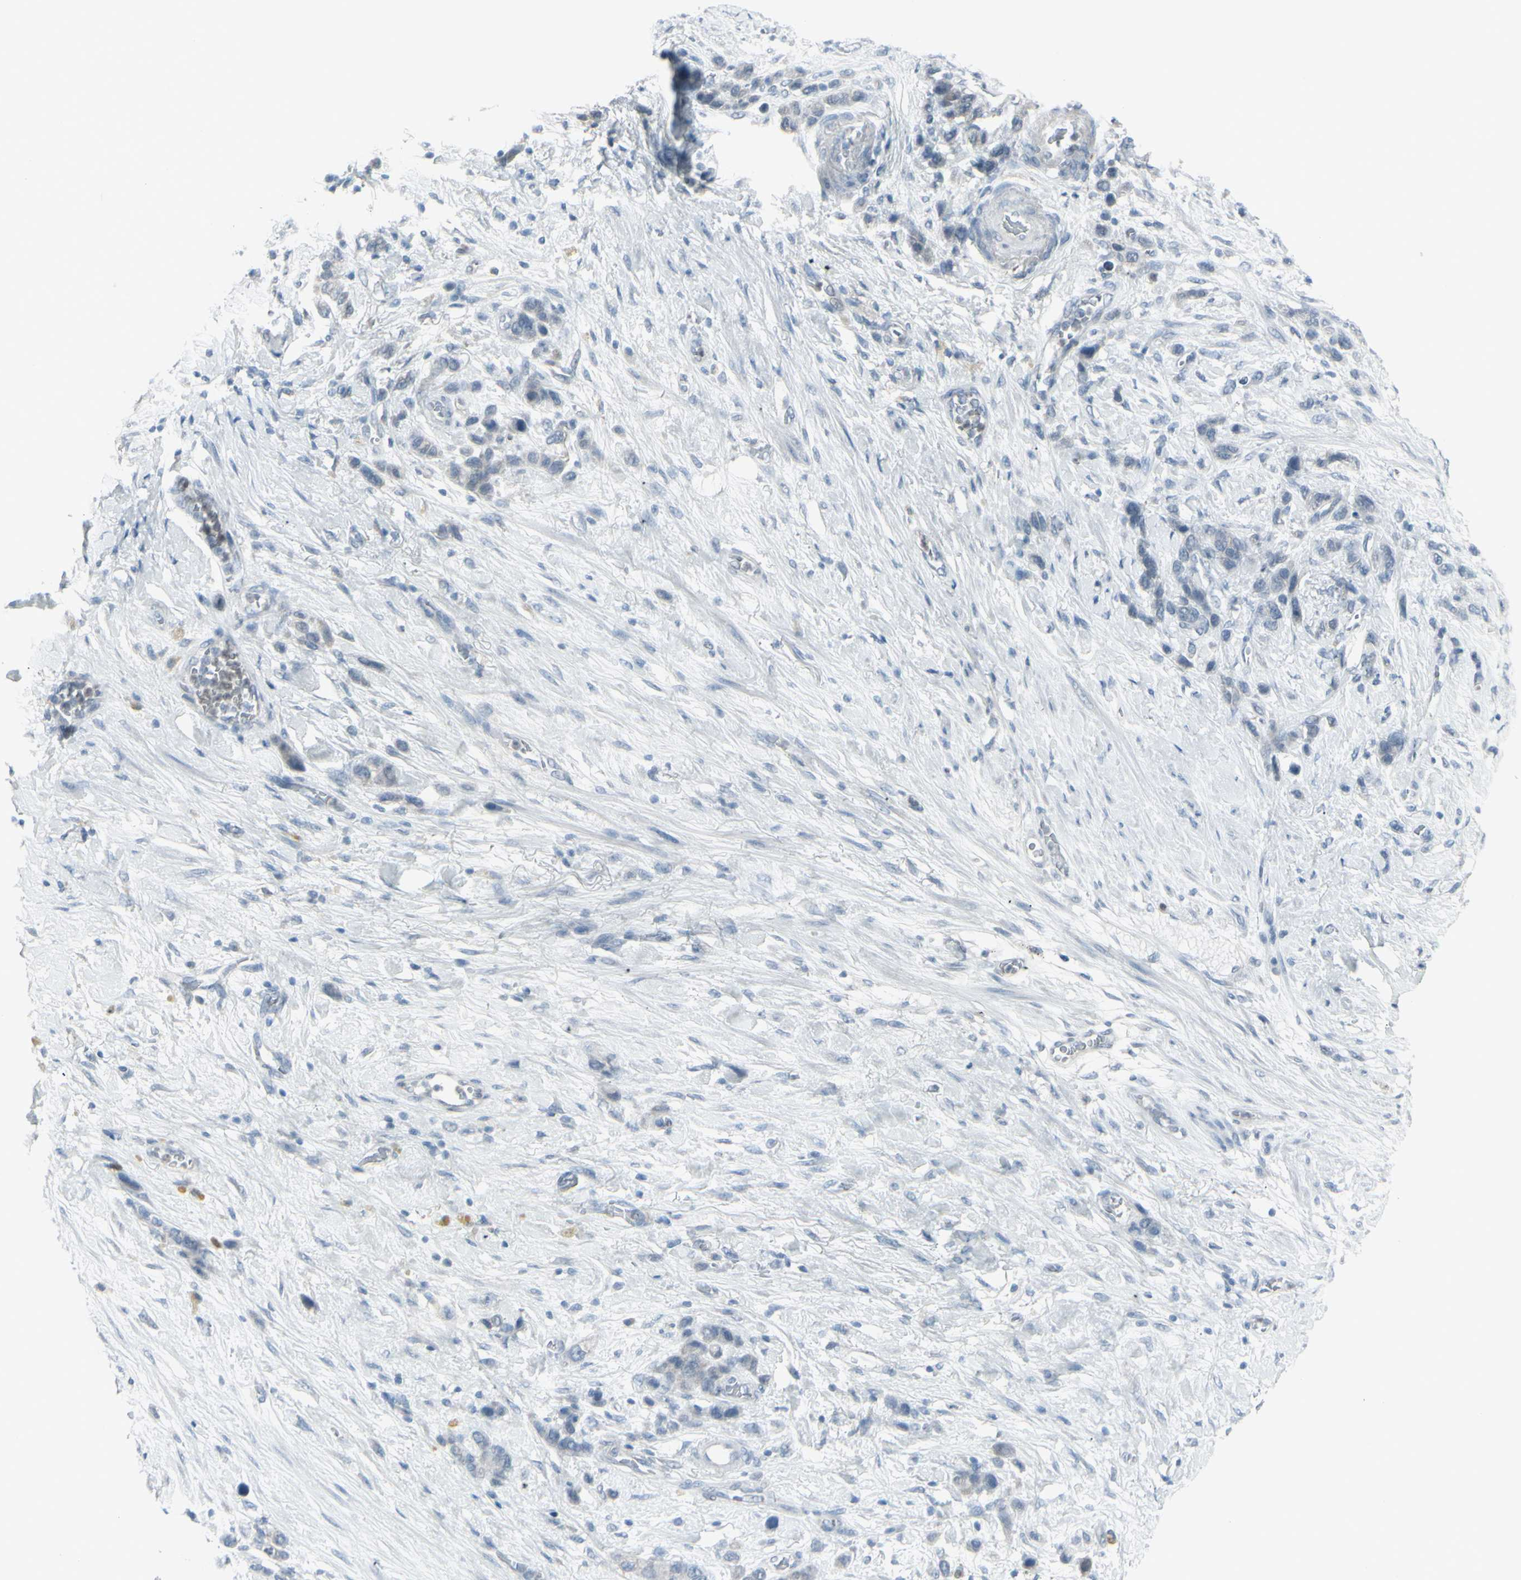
{"staining": {"intensity": "negative", "quantity": "none", "location": "none"}, "tissue": "stomach cancer", "cell_type": "Tumor cells", "image_type": "cancer", "snomed": [{"axis": "morphology", "description": "Adenocarcinoma, NOS"}, {"axis": "morphology", "description": "Adenocarcinoma, High grade"}, {"axis": "topography", "description": "Stomach, upper"}, {"axis": "topography", "description": "Stomach, lower"}], "caption": "This is an IHC image of human stomach cancer (adenocarcinoma). There is no positivity in tumor cells.", "gene": "RAB3A", "patient": {"sex": "female", "age": 65}}